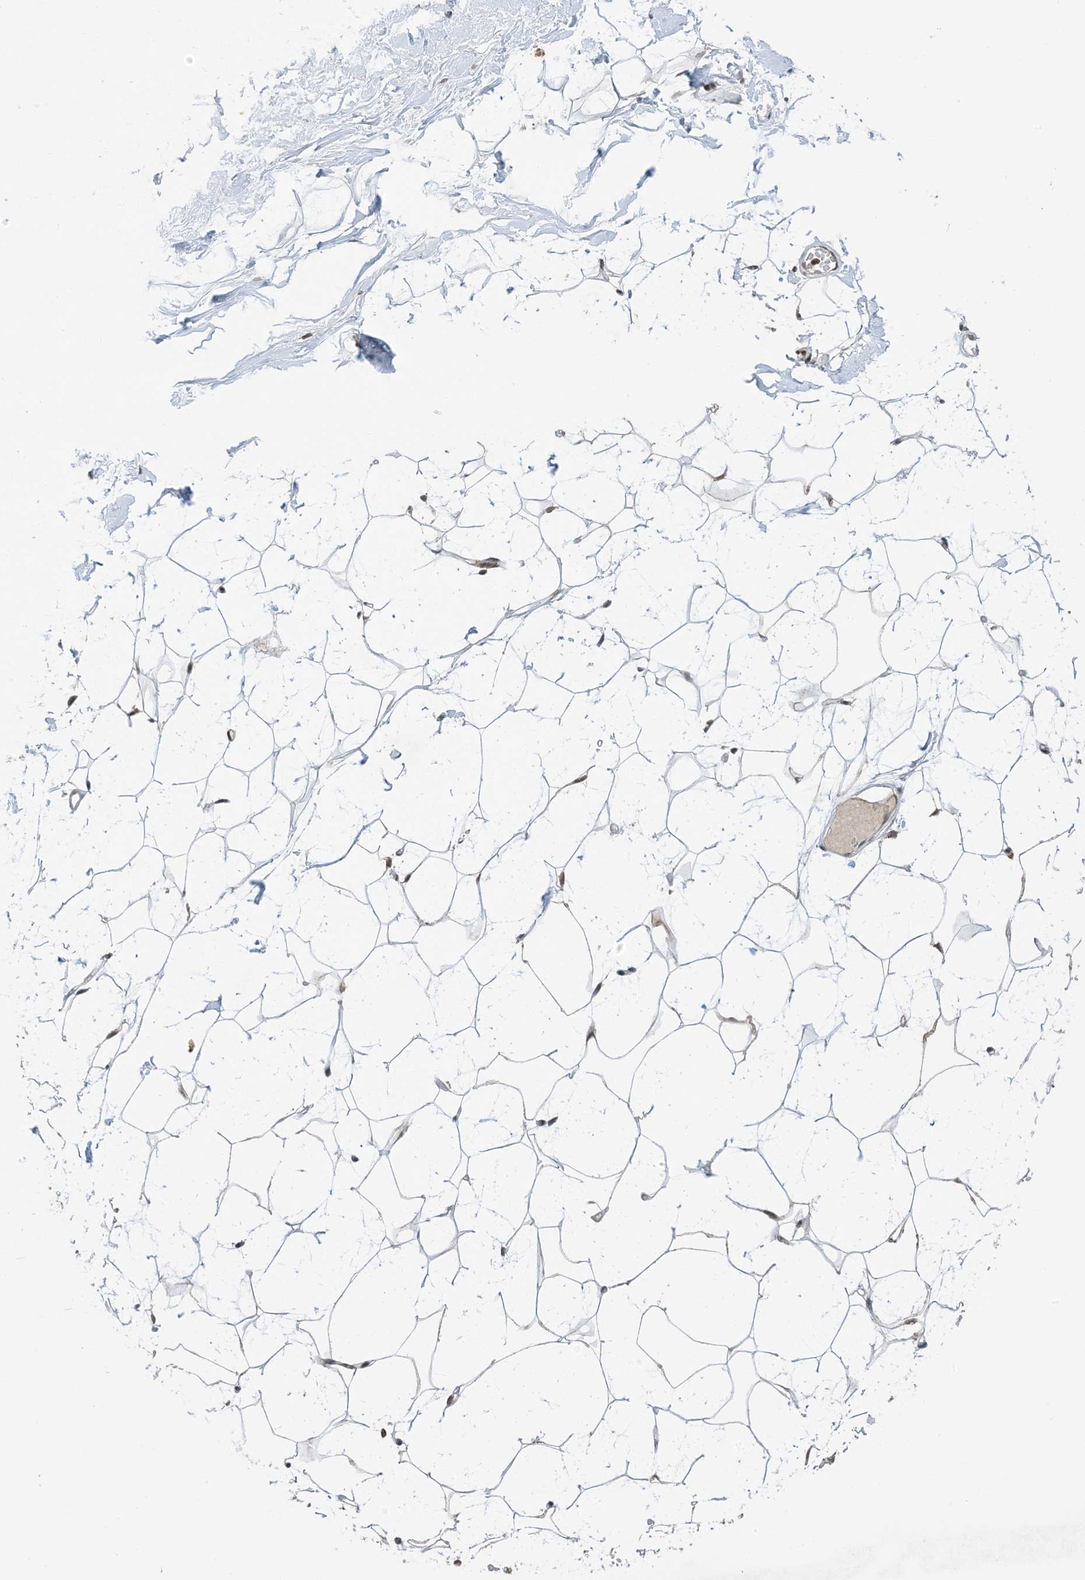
{"staining": {"intensity": "weak", "quantity": ">75%", "location": "cytoplasmic/membranous,nuclear"}, "tissue": "breast", "cell_type": "Adipocytes", "image_type": "normal", "snomed": [{"axis": "morphology", "description": "Normal tissue, NOS"}, {"axis": "topography", "description": "Breast"}], "caption": "This histopathology image reveals unremarkable breast stained with immunohistochemistry (IHC) to label a protein in brown. The cytoplasmic/membranous,nuclear of adipocytes show weak positivity for the protein. Nuclei are counter-stained blue.", "gene": "ACYP2", "patient": {"sex": "female", "age": 26}}